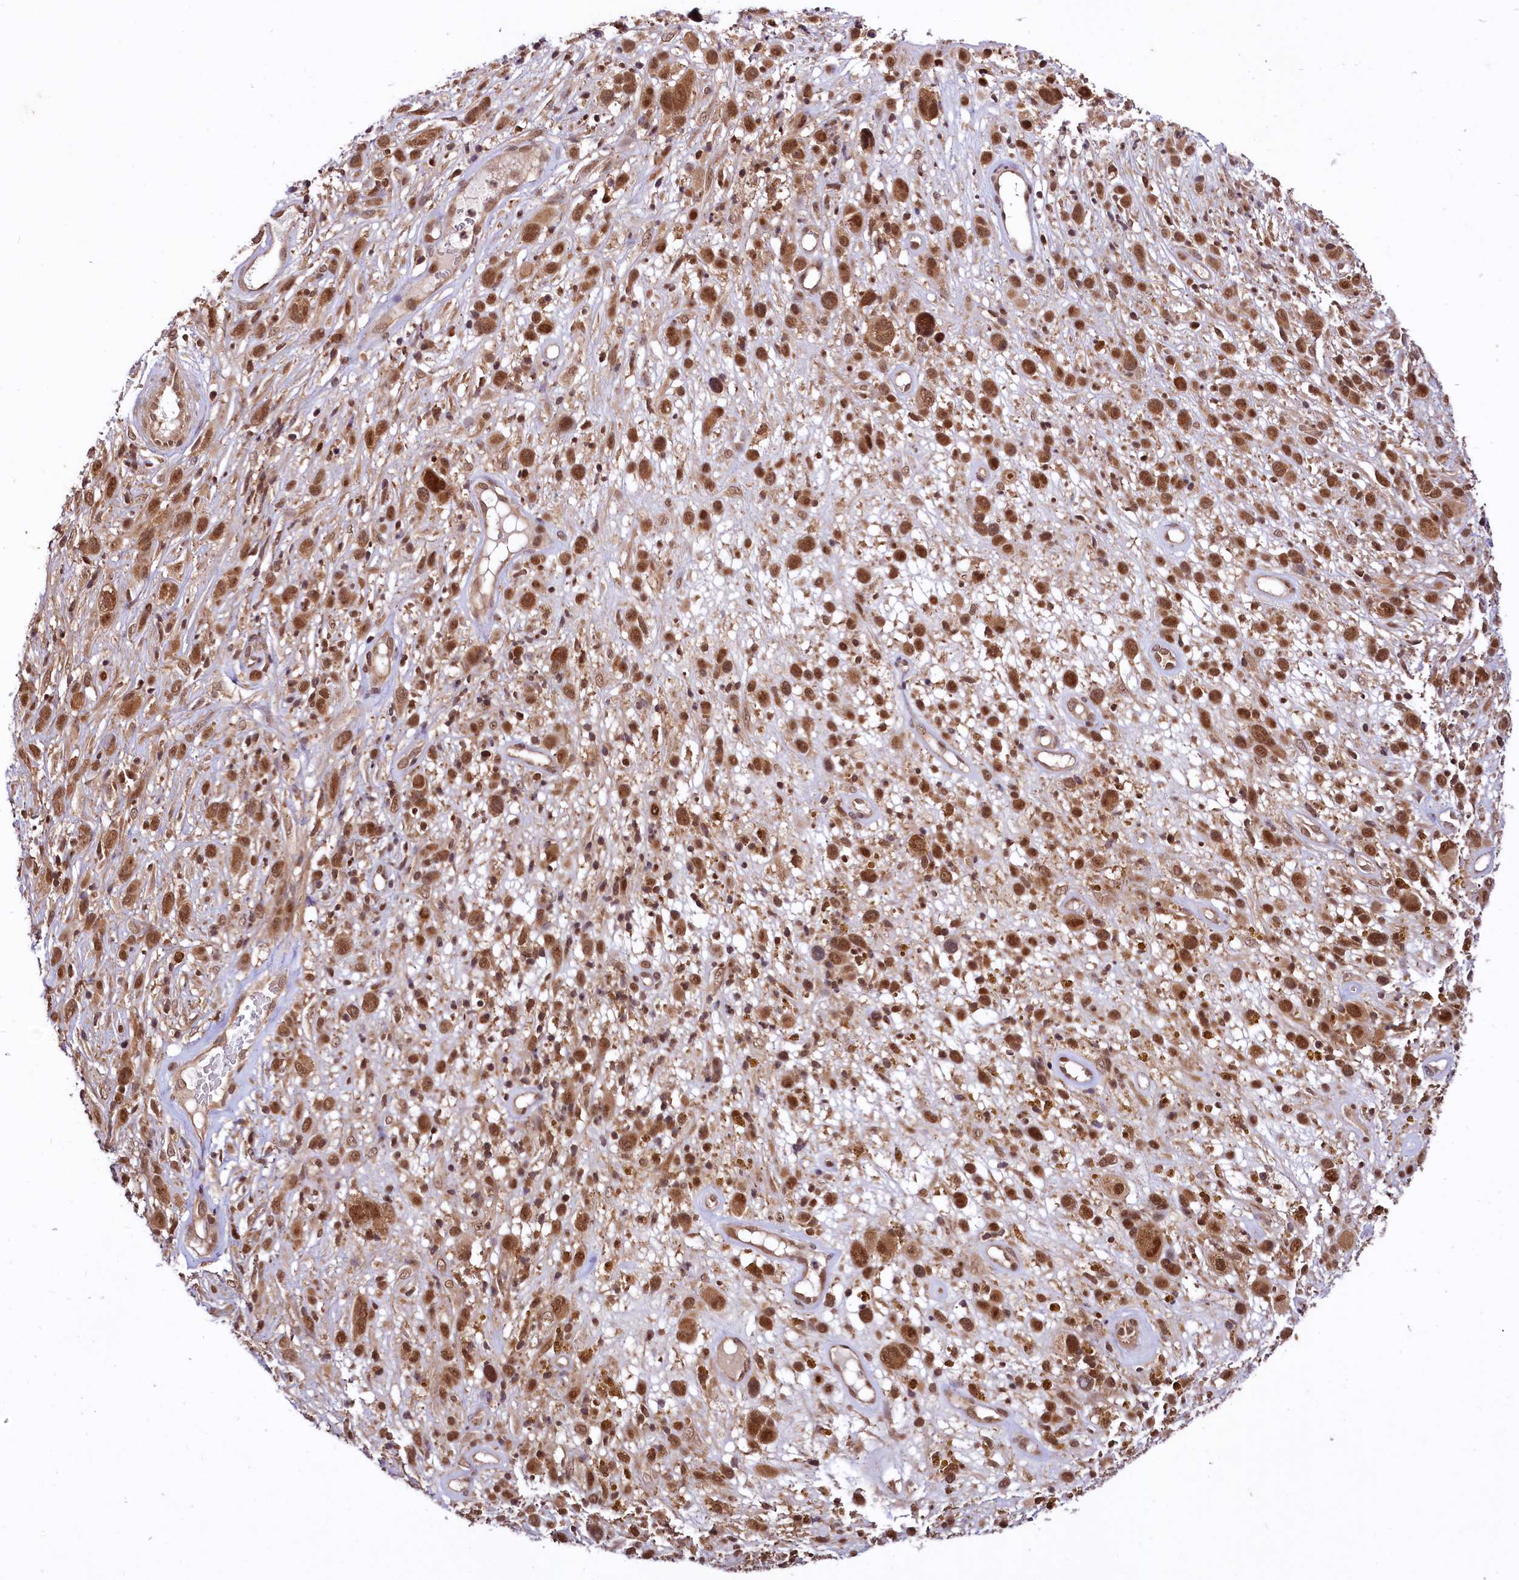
{"staining": {"intensity": "strong", "quantity": ">75%", "location": "cytoplasmic/membranous,nuclear"}, "tissue": "melanoma", "cell_type": "Tumor cells", "image_type": "cancer", "snomed": [{"axis": "morphology", "description": "Malignant melanoma, NOS"}, {"axis": "topography", "description": "Skin of trunk"}], "caption": "Immunohistochemical staining of human melanoma reveals high levels of strong cytoplasmic/membranous and nuclear protein expression in approximately >75% of tumor cells. The staining is performed using DAB brown chromogen to label protein expression. The nuclei are counter-stained blue using hematoxylin.", "gene": "UBE3A", "patient": {"sex": "male", "age": 71}}